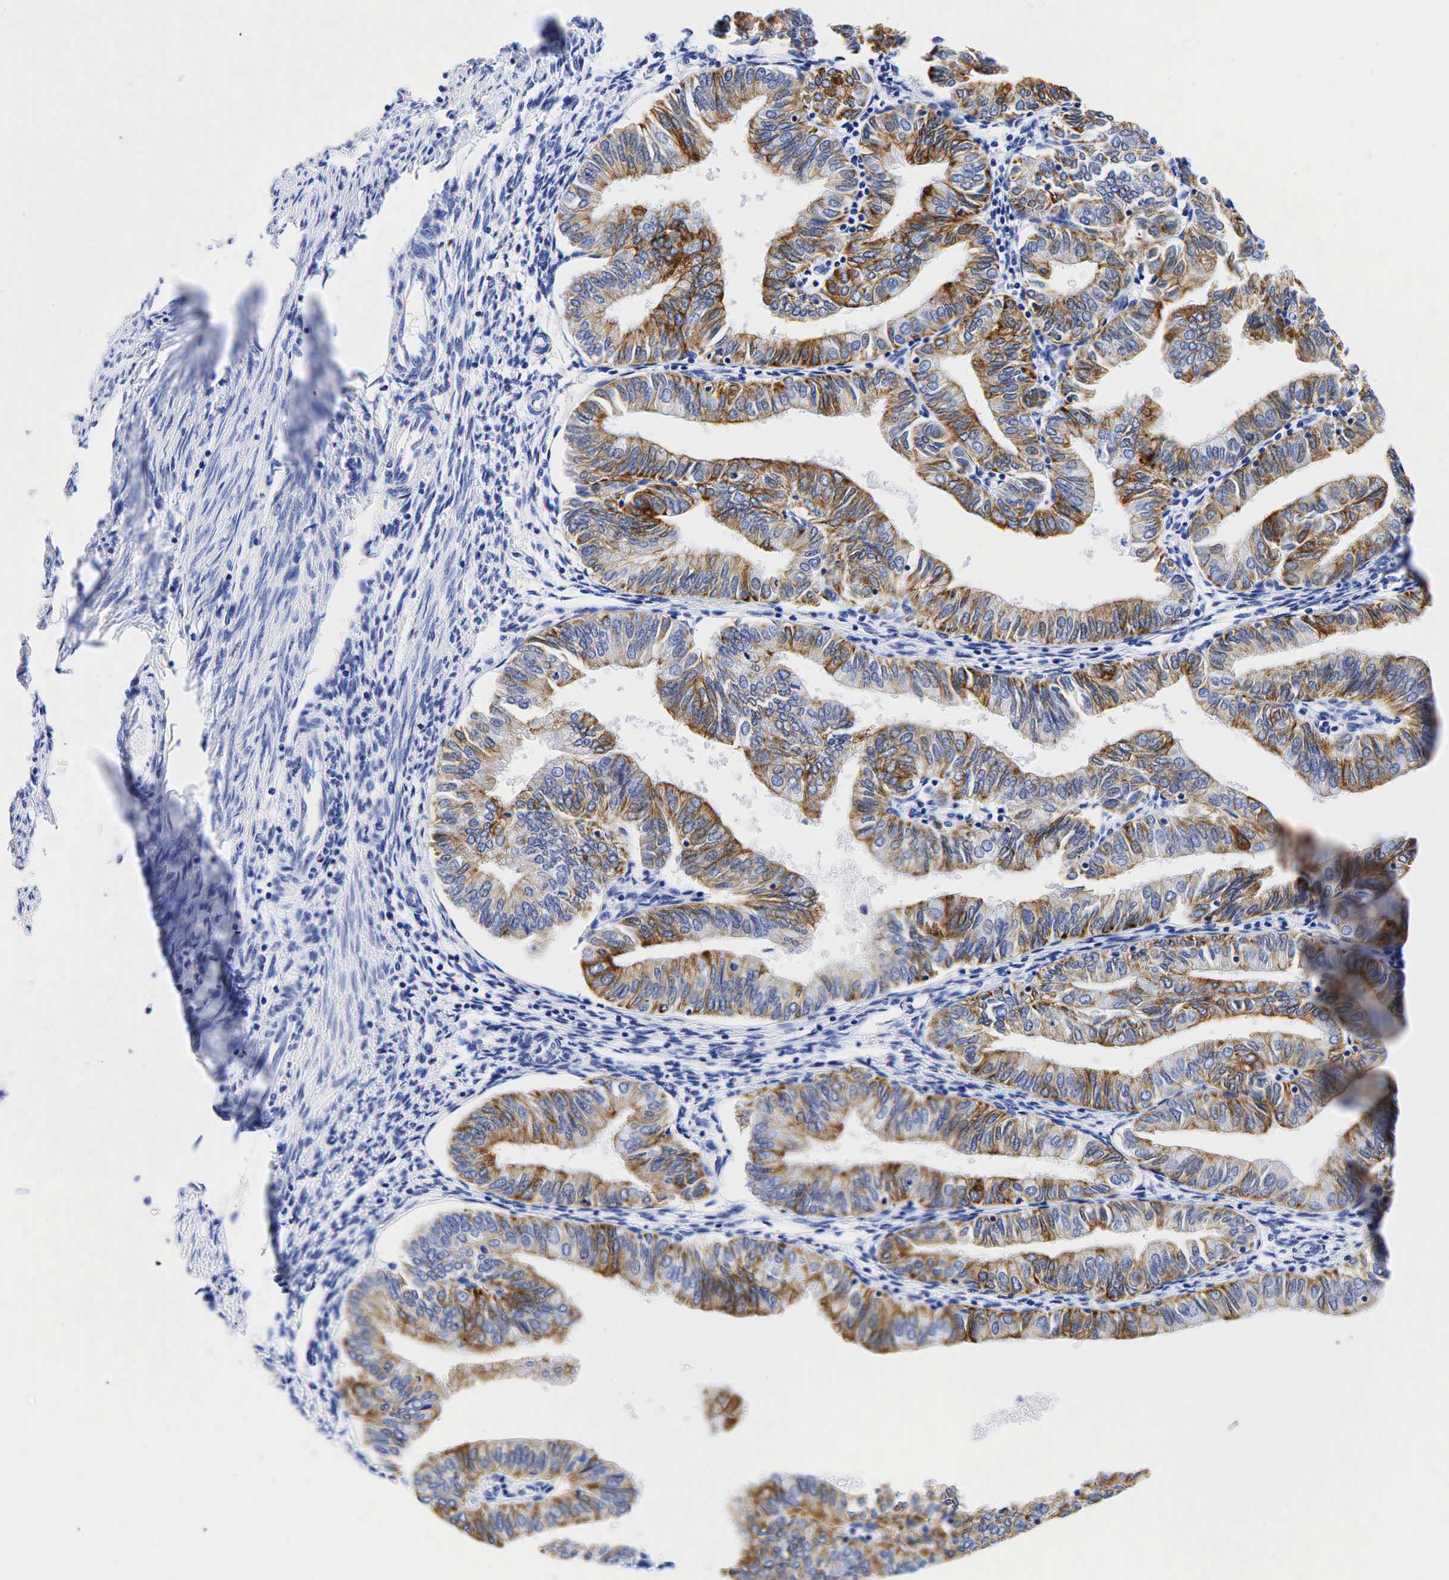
{"staining": {"intensity": "moderate", "quantity": ">75%", "location": "cytoplasmic/membranous"}, "tissue": "endometrial cancer", "cell_type": "Tumor cells", "image_type": "cancer", "snomed": [{"axis": "morphology", "description": "Adenocarcinoma, NOS"}, {"axis": "topography", "description": "Endometrium"}], "caption": "This image displays immunohistochemistry staining of human endometrial cancer (adenocarcinoma), with medium moderate cytoplasmic/membranous staining in approximately >75% of tumor cells.", "gene": "KRT18", "patient": {"sex": "female", "age": 51}}